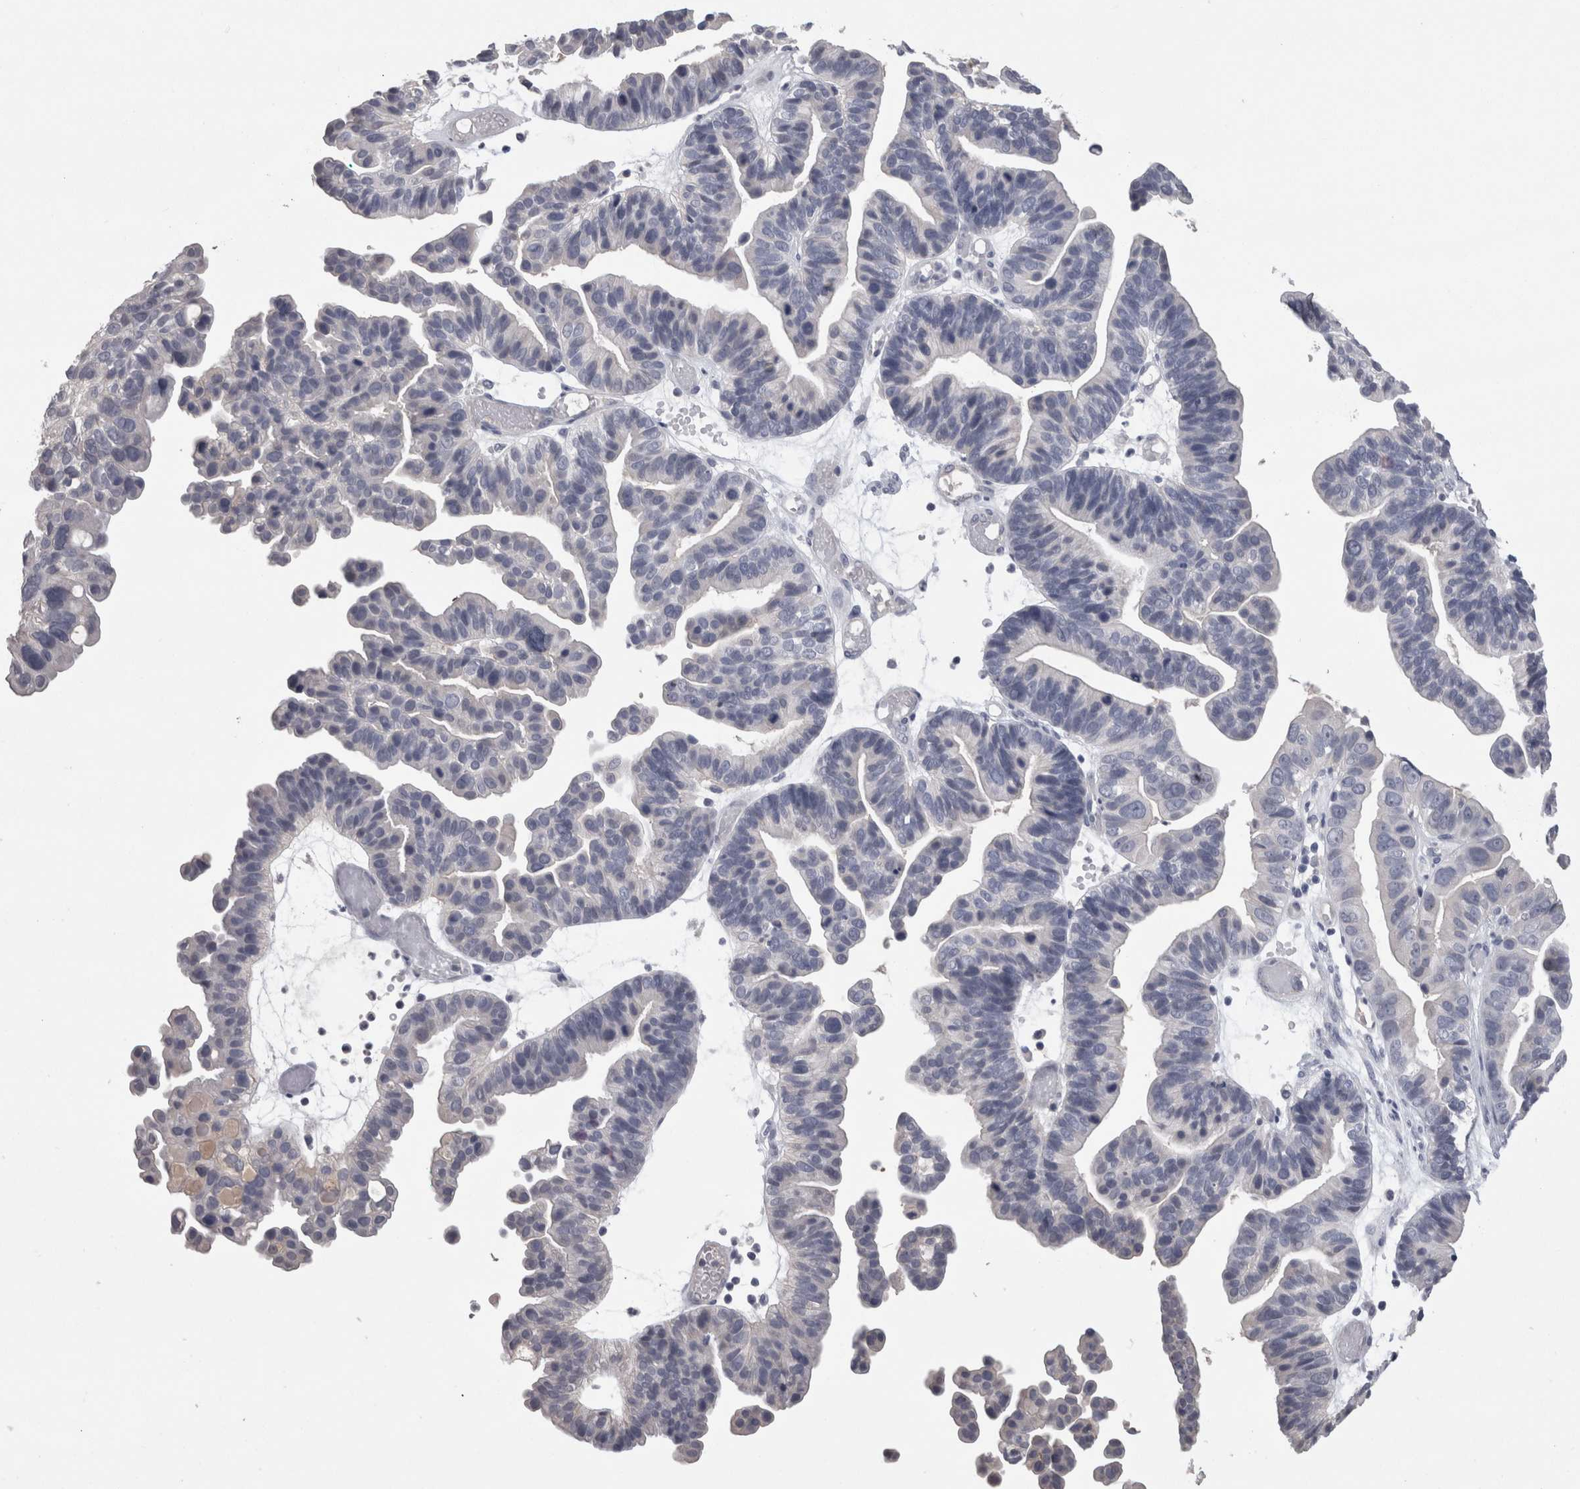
{"staining": {"intensity": "negative", "quantity": "none", "location": "none"}, "tissue": "ovarian cancer", "cell_type": "Tumor cells", "image_type": "cancer", "snomed": [{"axis": "morphology", "description": "Cystadenocarcinoma, serous, NOS"}, {"axis": "topography", "description": "Ovary"}], "caption": "A micrograph of human ovarian cancer is negative for staining in tumor cells.", "gene": "PON3", "patient": {"sex": "female", "age": 56}}